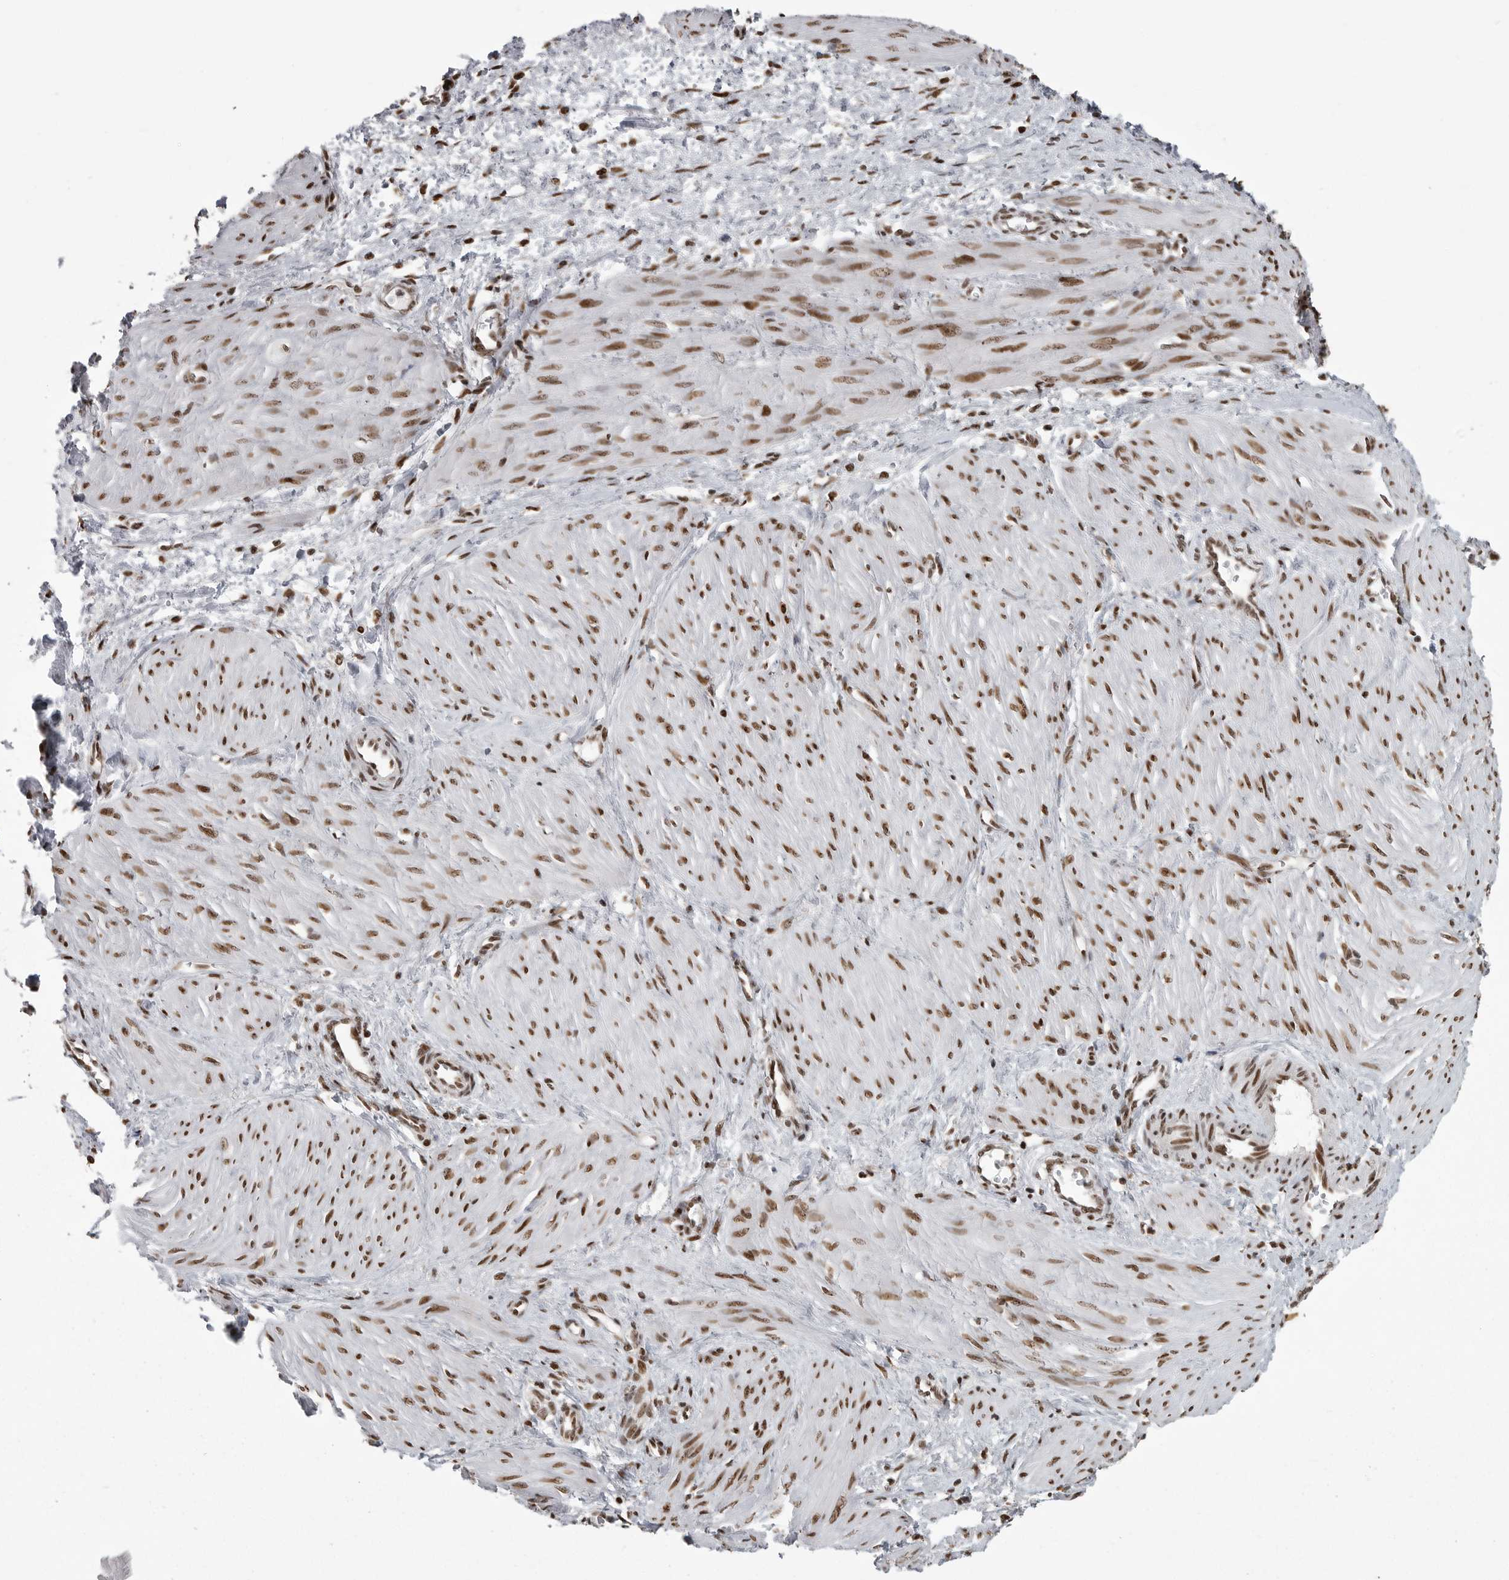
{"staining": {"intensity": "moderate", "quantity": ">75%", "location": "nuclear"}, "tissue": "smooth muscle", "cell_type": "Smooth muscle cells", "image_type": "normal", "snomed": [{"axis": "morphology", "description": "Normal tissue, NOS"}, {"axis": "topography", "description": "Endometrium"}], "caption": "About >75% of smooth muscle cells in benign smooth muscle reveal moderate nuclear protein positivity as visualized by brown immunohistochemical staining.", "gene": "YAF2", "patient": {"sex": "female", "age": 33}}